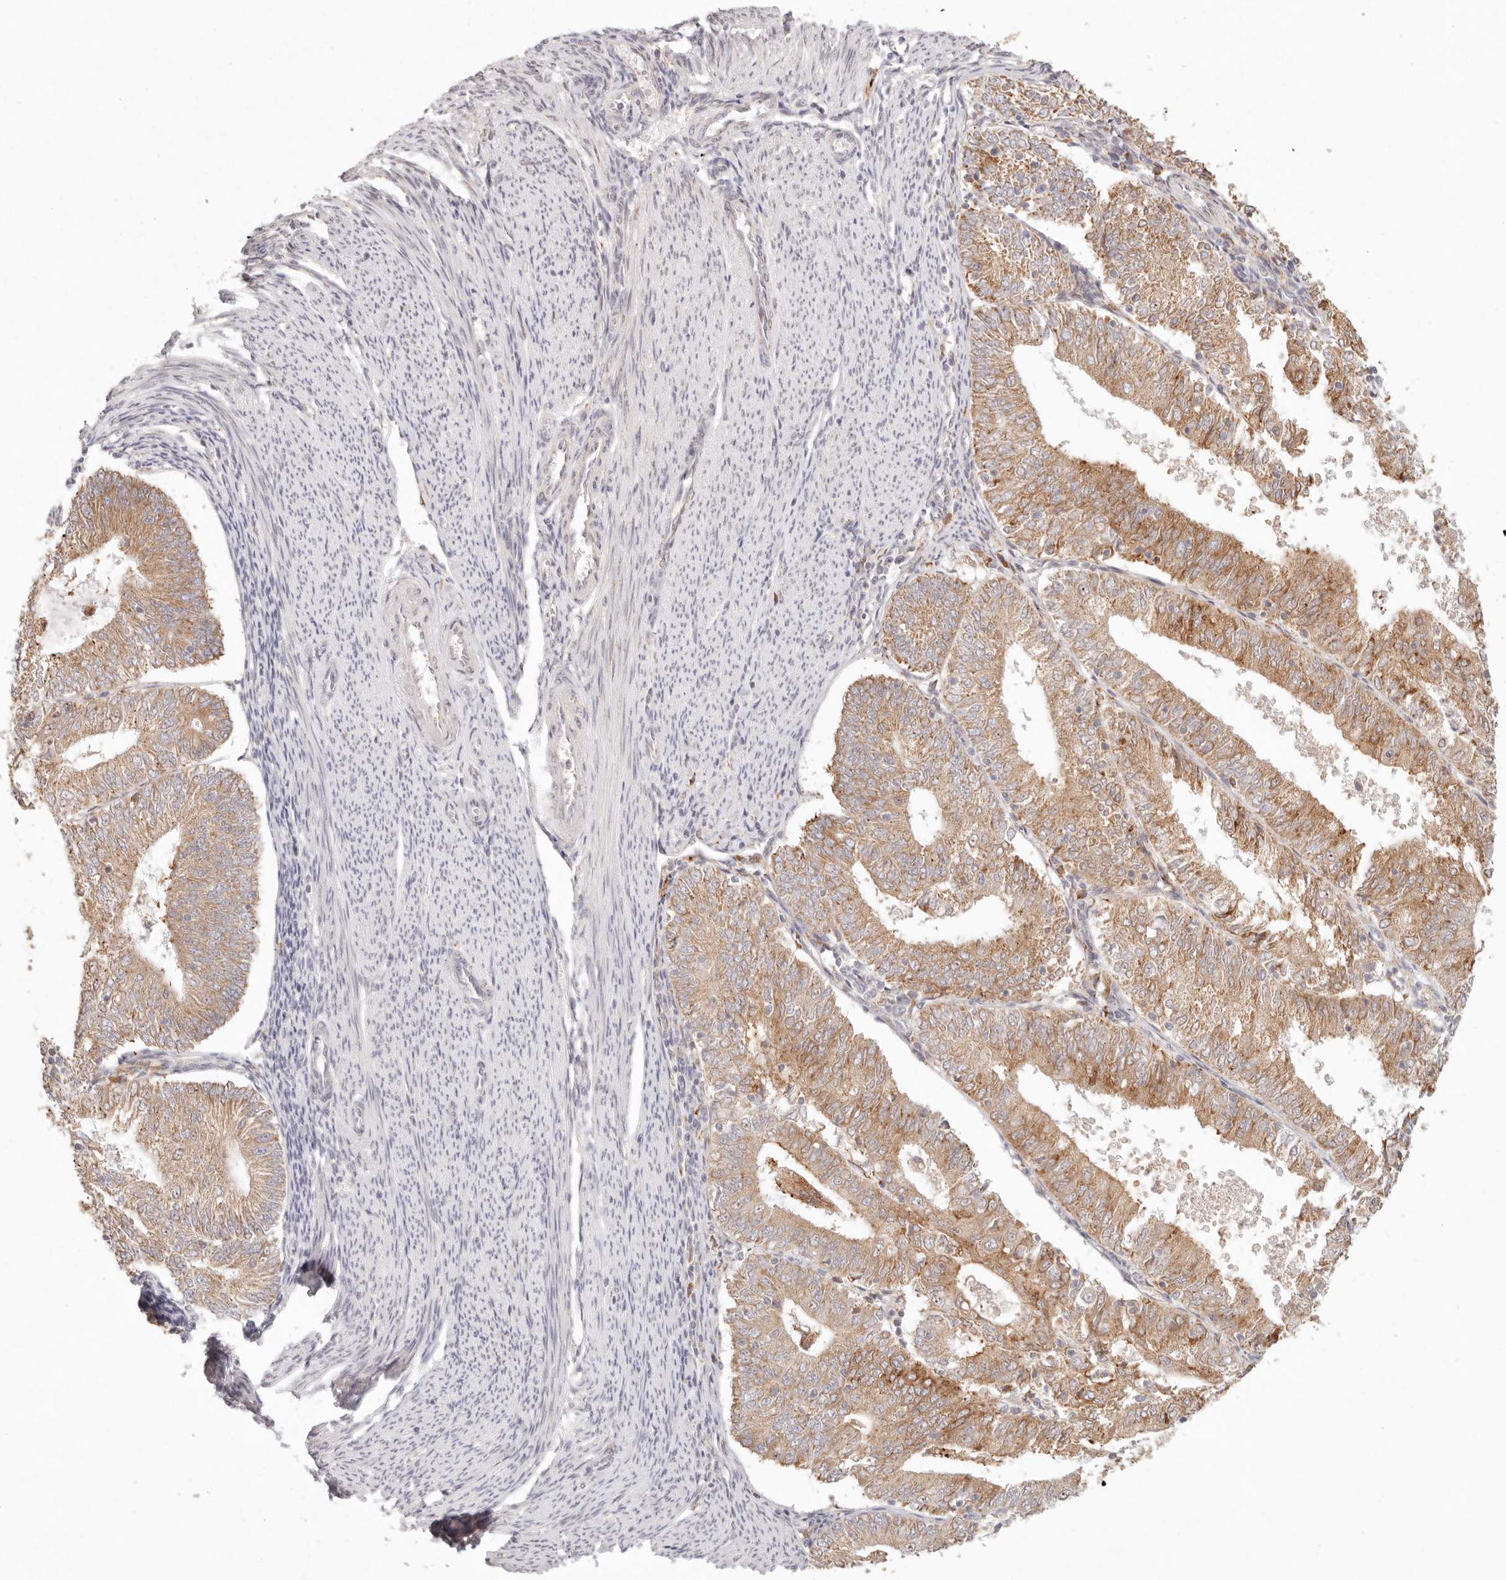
{"staining": {"intensity": "moderate", "quantity": ">75%", "location": "cytoplasmic/membranous"}, "tissue": "endometrial cancer", "cell_type": "Tumor cells", "image_type": "cancer", "snomed": [{"axis": "morphology", "description": "Adenocarcinoma, NOS"}, {"axis": "topography", "description": "Endometrium"}], "caption": "This is a micrograph of IHC staining of adenocarcinoma (endometrial), which shows moderate positivity in the cytoplasmic/membranous of tumor cells.", "gene": "C1orf127", "patient": {"sex": "female", "age": 57}}